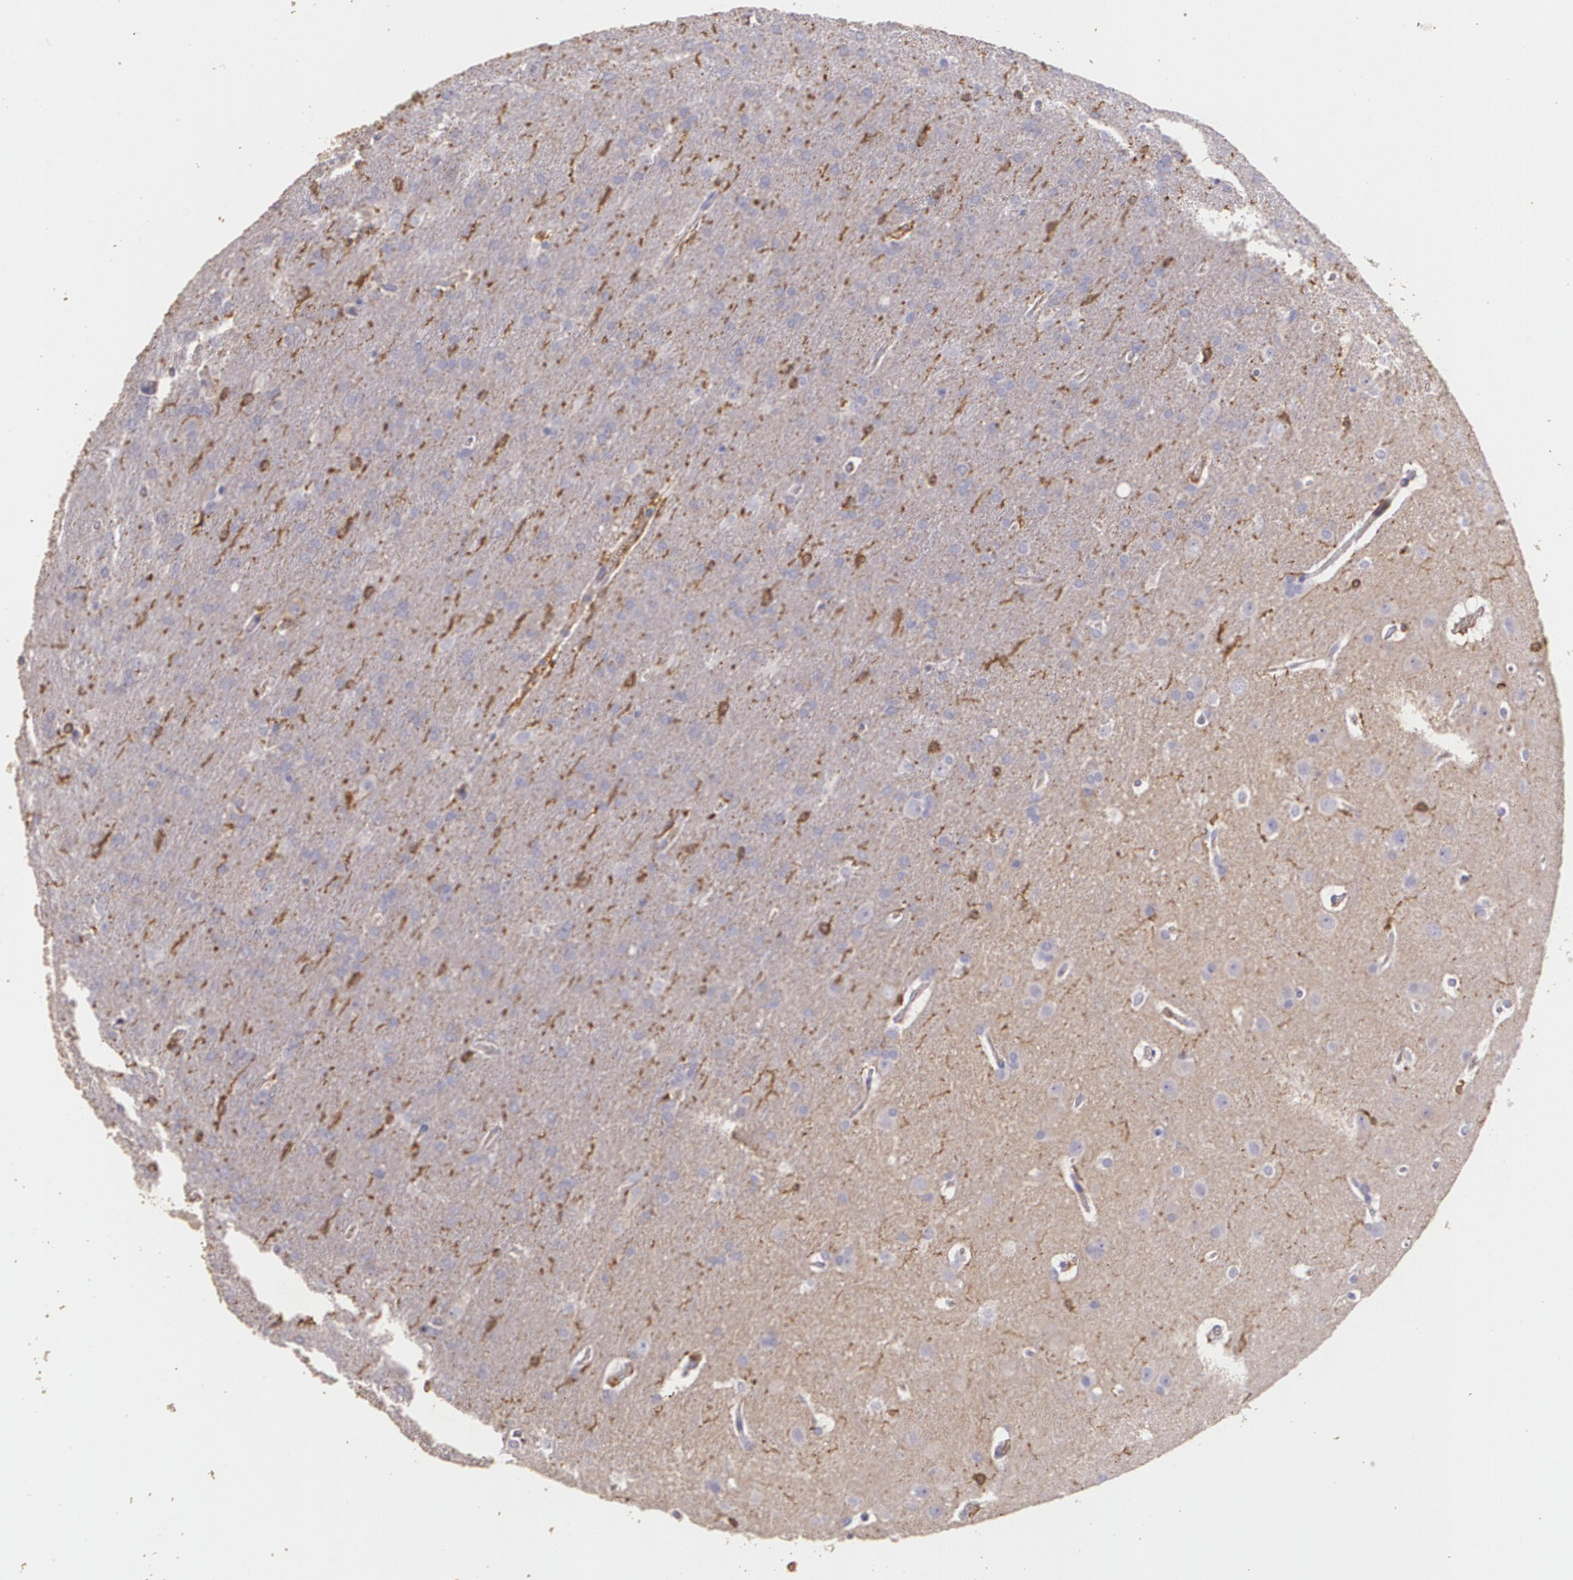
{"staining": {"intensity": "weak", "quantity": "<25%", "location": "cytoplasmic/membranous"}, "tissue": "glioma", "cell_type": "Tumor cells", "image_type": "cancer", "snomed": [{"axis": "morphology", "description": "Glioma, malignant, Low grade"}, {"axis": "topography", "description": "Brain"}], "caption": "Tumor cells show no significant protein positivity in low-grade glioma (malignant). (Immunohistochemistry (ihc), brightfield microscopy, high magnification).", "gene": "TGFBR1", "patient": {"sex": "female", "age": 32}}